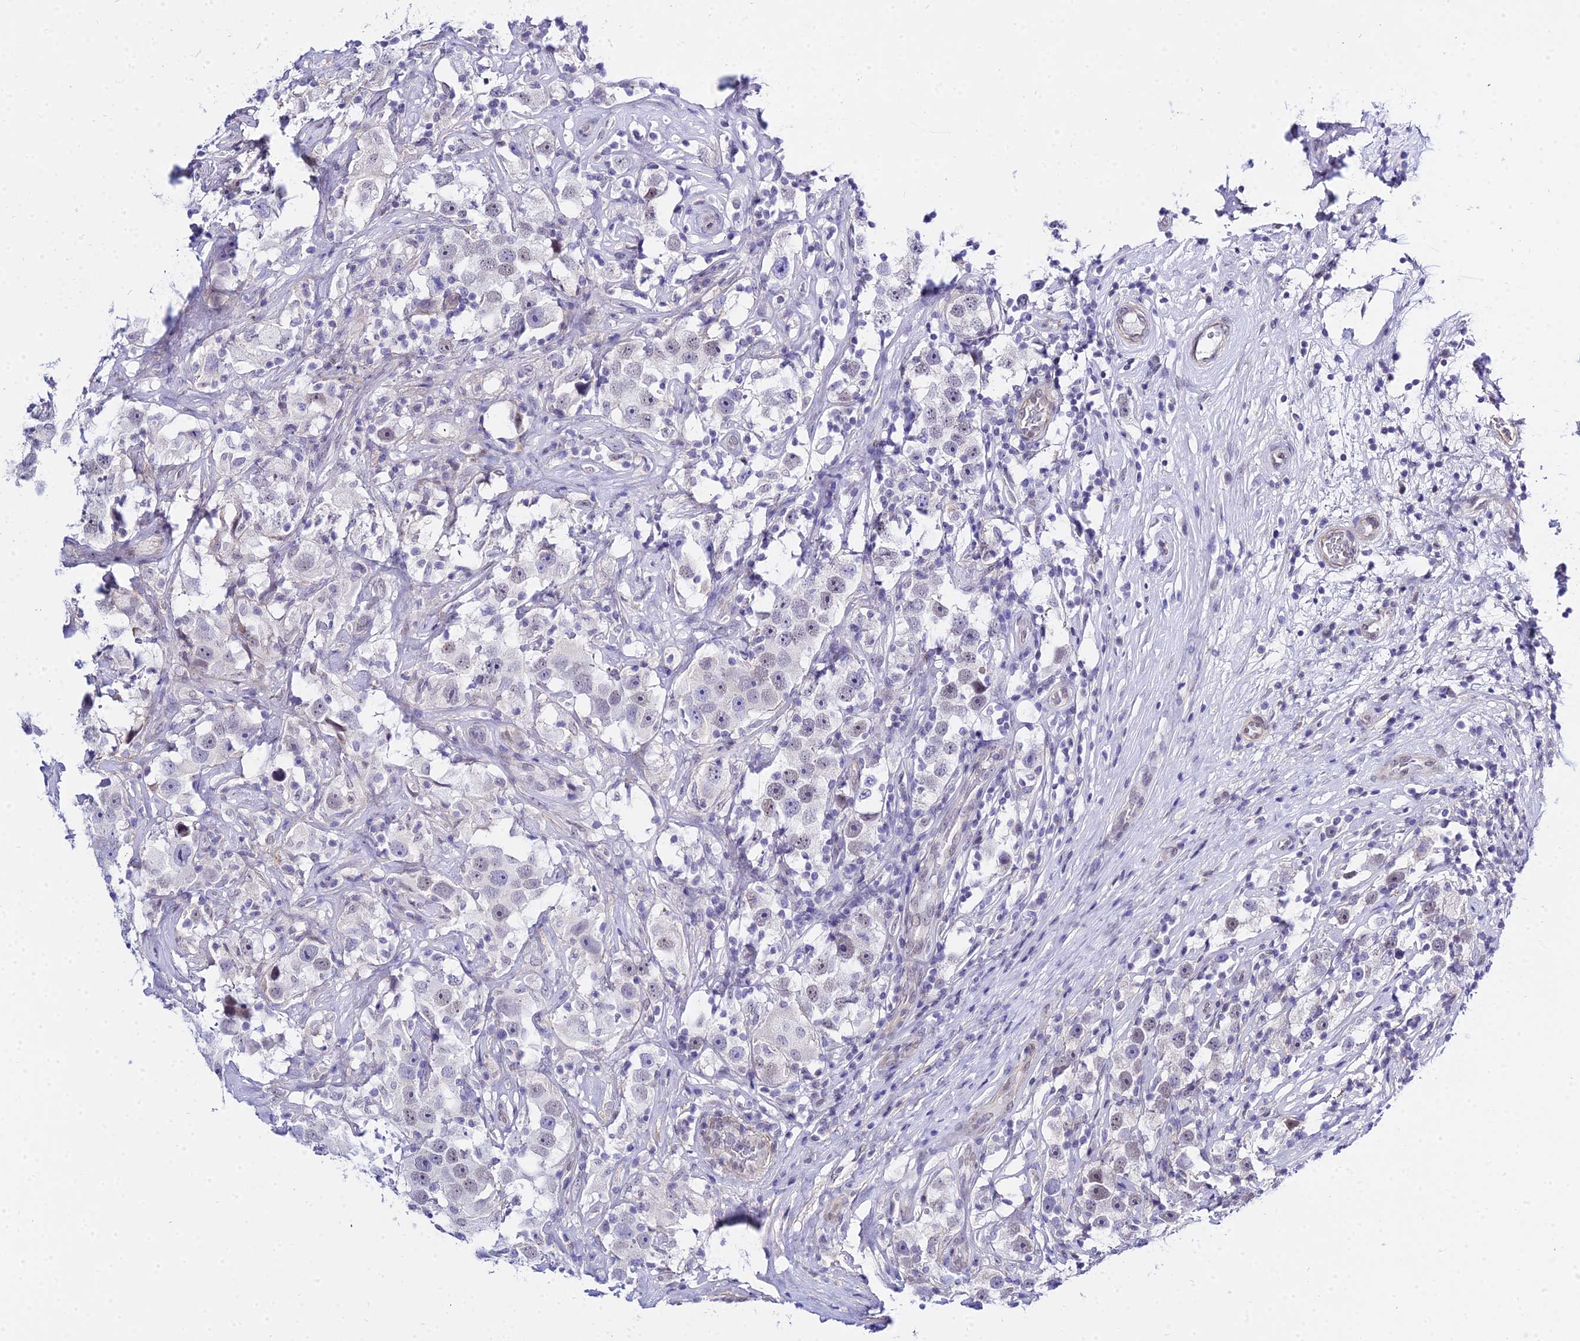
{"staining": {"intensity": "negative", "quantity": "none", "location": "none"}, "tissue": "testis cancer", "cell_type": "Tumor cells", "image_type": "cancer", "snomed": [{"axis": "morphology", "description": "Seminoma, NOS"}, {"axis": "topography", "description": "Testis"}], "caption": "Human testis cancer stained for a protein using immunohistochemistry reveals no positivity in tumor cells.", "gene": "ZNF628", "patient": {"sex": "male", "age": 49}}